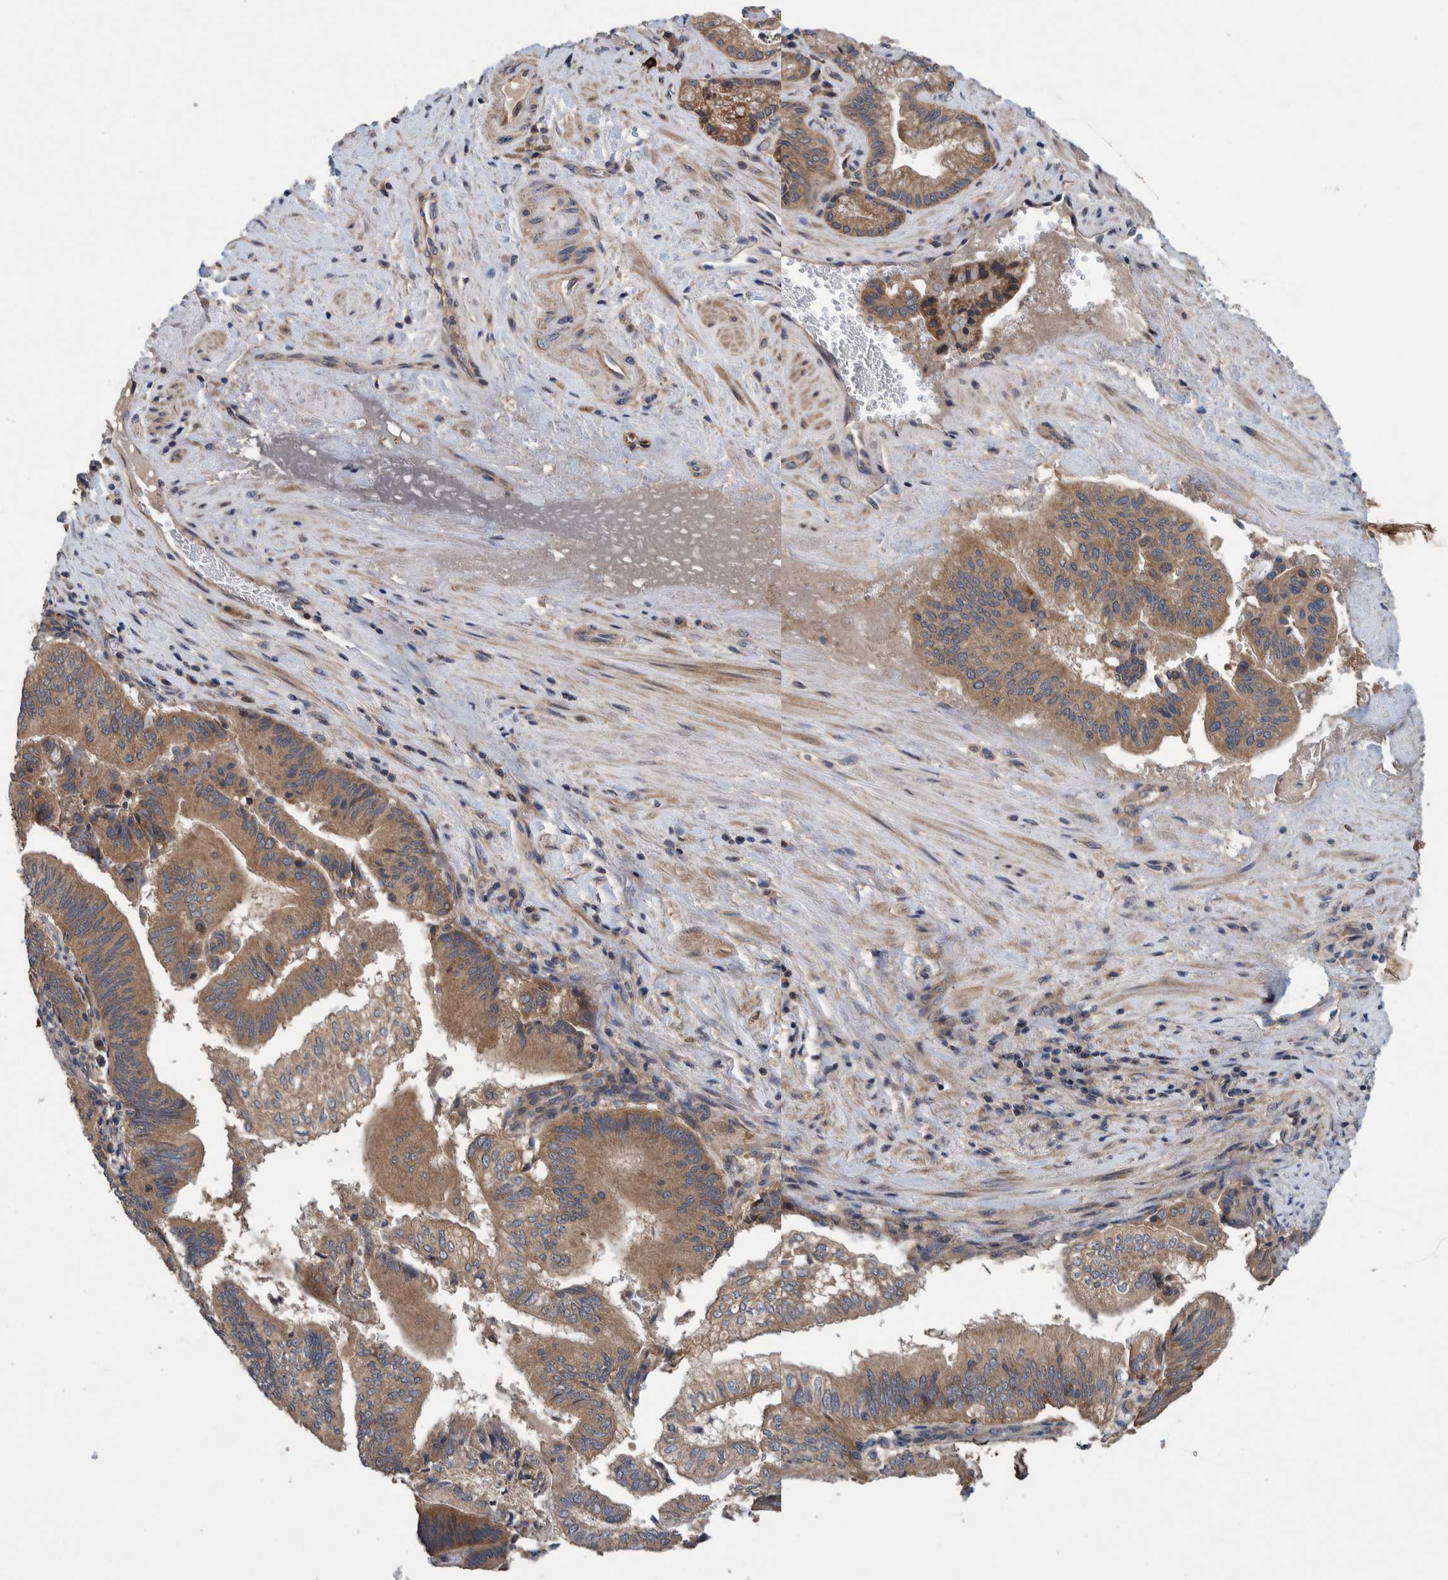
{"staining": {"intensity": "moderate", "quantity": ">75%", "location": "cytoplasmic/membranous"}, "tissue": "pancreatic cancer", "cell_type": "Tumor cells", "image_type": "cancer", "snomed": [{"axis": "morphology", "description": "Adenocarcinoma, NOS"}, {"axis": "topography", "description": "Pancreas"}], "caption": "An immunohistochemistry (IHC) photomicrograph of tumor tissue is shown. Protein staining in brown shows moderate cytoplasmic/membranous positivity in pancreatic cancer within tumor cells.", "gene": "PIK3R6", "patient": {"sex": "male", "age": 82}}